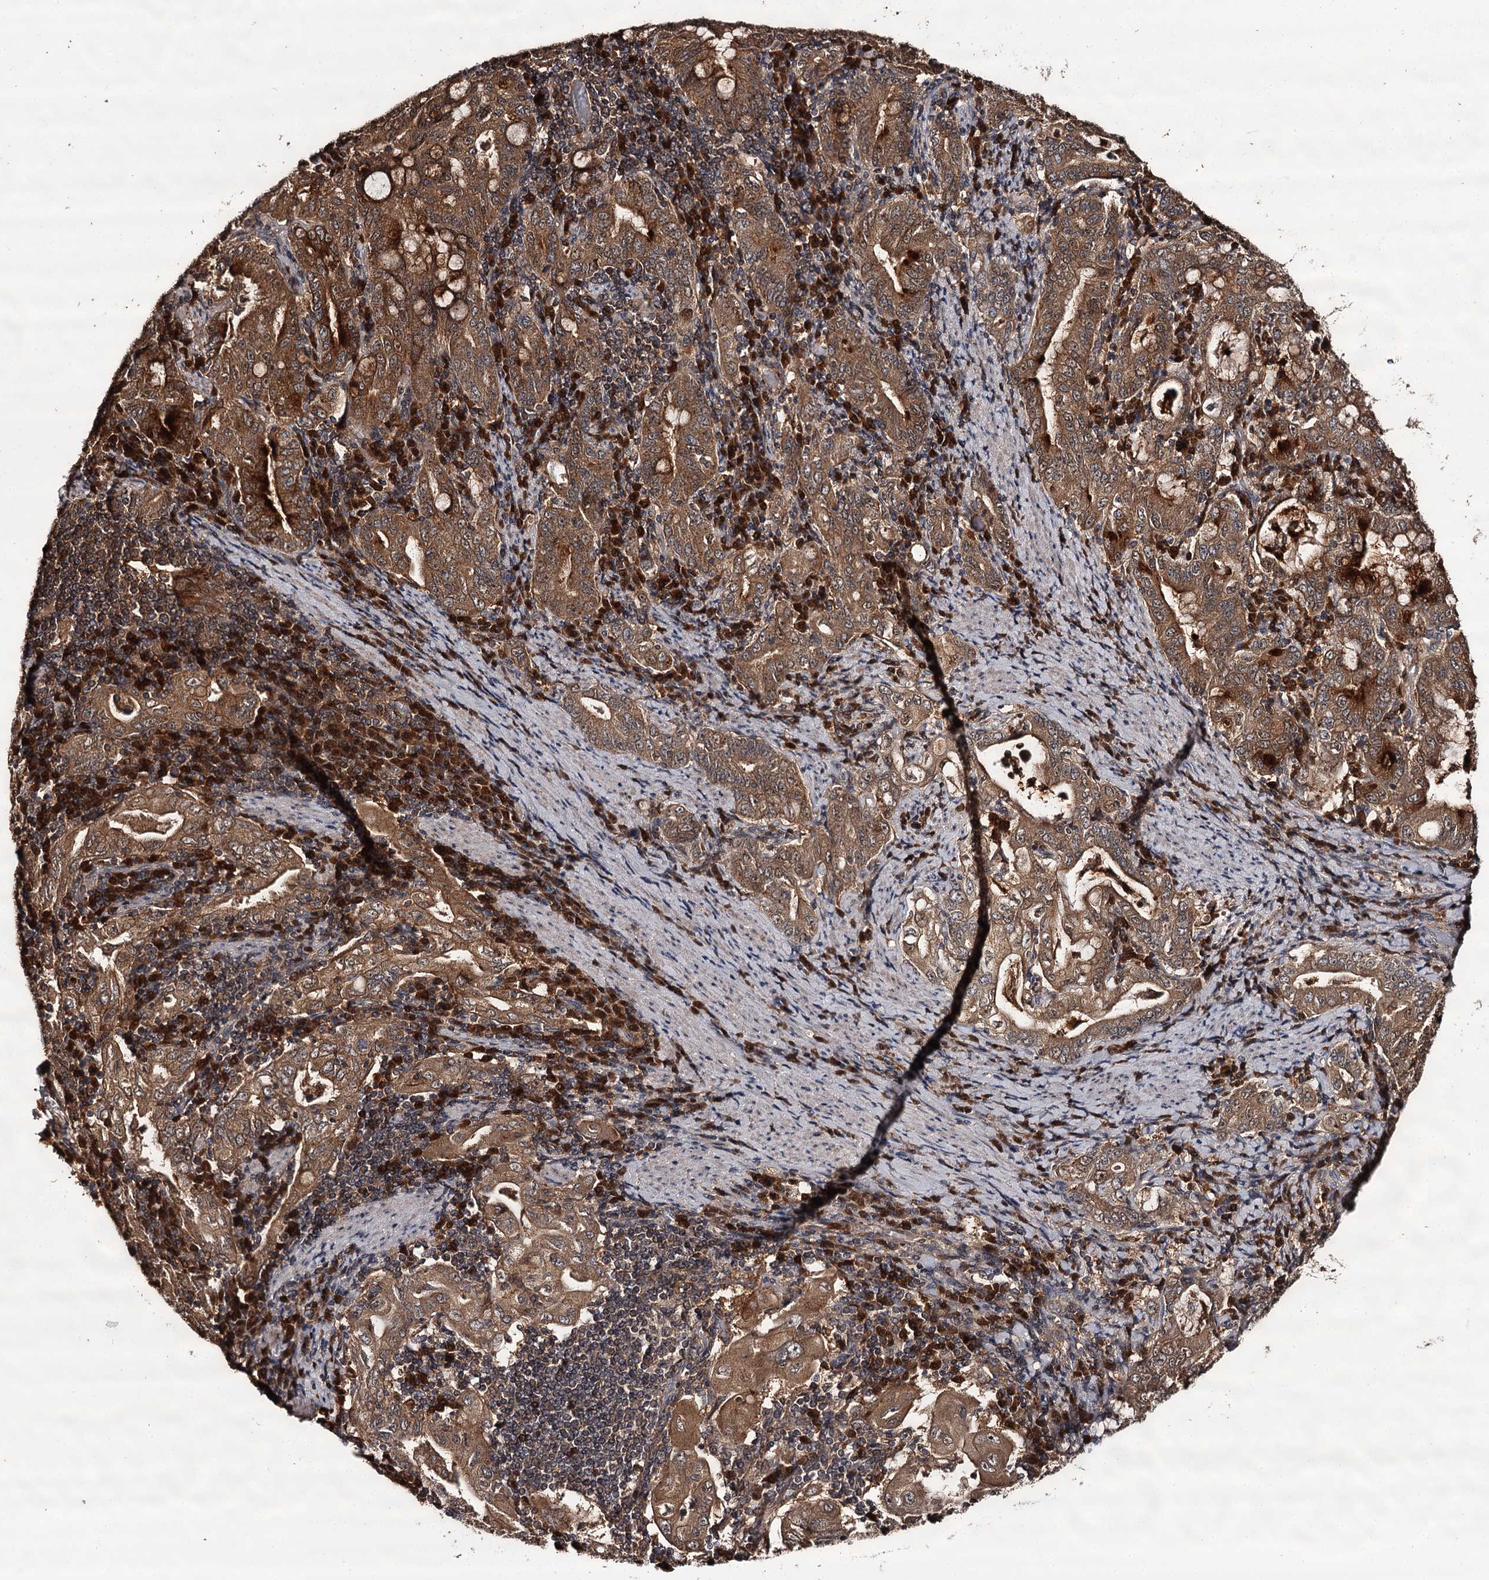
{"staining": {"intensity": "moderate", "quantity": ">75%", "location": "cytoplasmic/membranous"}, "tissue": "stomach cancer", "cell_type": "Tumor cells", "image_type": "cancer", "snomed": [{"axis": "morphology", "description": "Normal tissue, NOS"}, {"axis": "morphology", "description": "Adenocarcinoma, NOS"}, {"axis": "topography", "description": "Esophagus"}, {"axis": "topography", "description": "Stomach, upper"}, {"axis": "topography", "description": "Peripheral nerve tissue"}], "caption": "IHC staining of adenocarcinoma (stomach), which shows medium levels of moderate cytoplasmic/membranous expression in approximately >75% of tumor cells indicating moderate cytoplasmic/membranous protein positivity. The staining was performed using DAB (3,3'-diaminobenzidine) (brown) for protein detection and nuclei were counterstained in hematoxylin (blue).", "gene": "TTC12", "patient": {"sex": "male", "age": 62}}